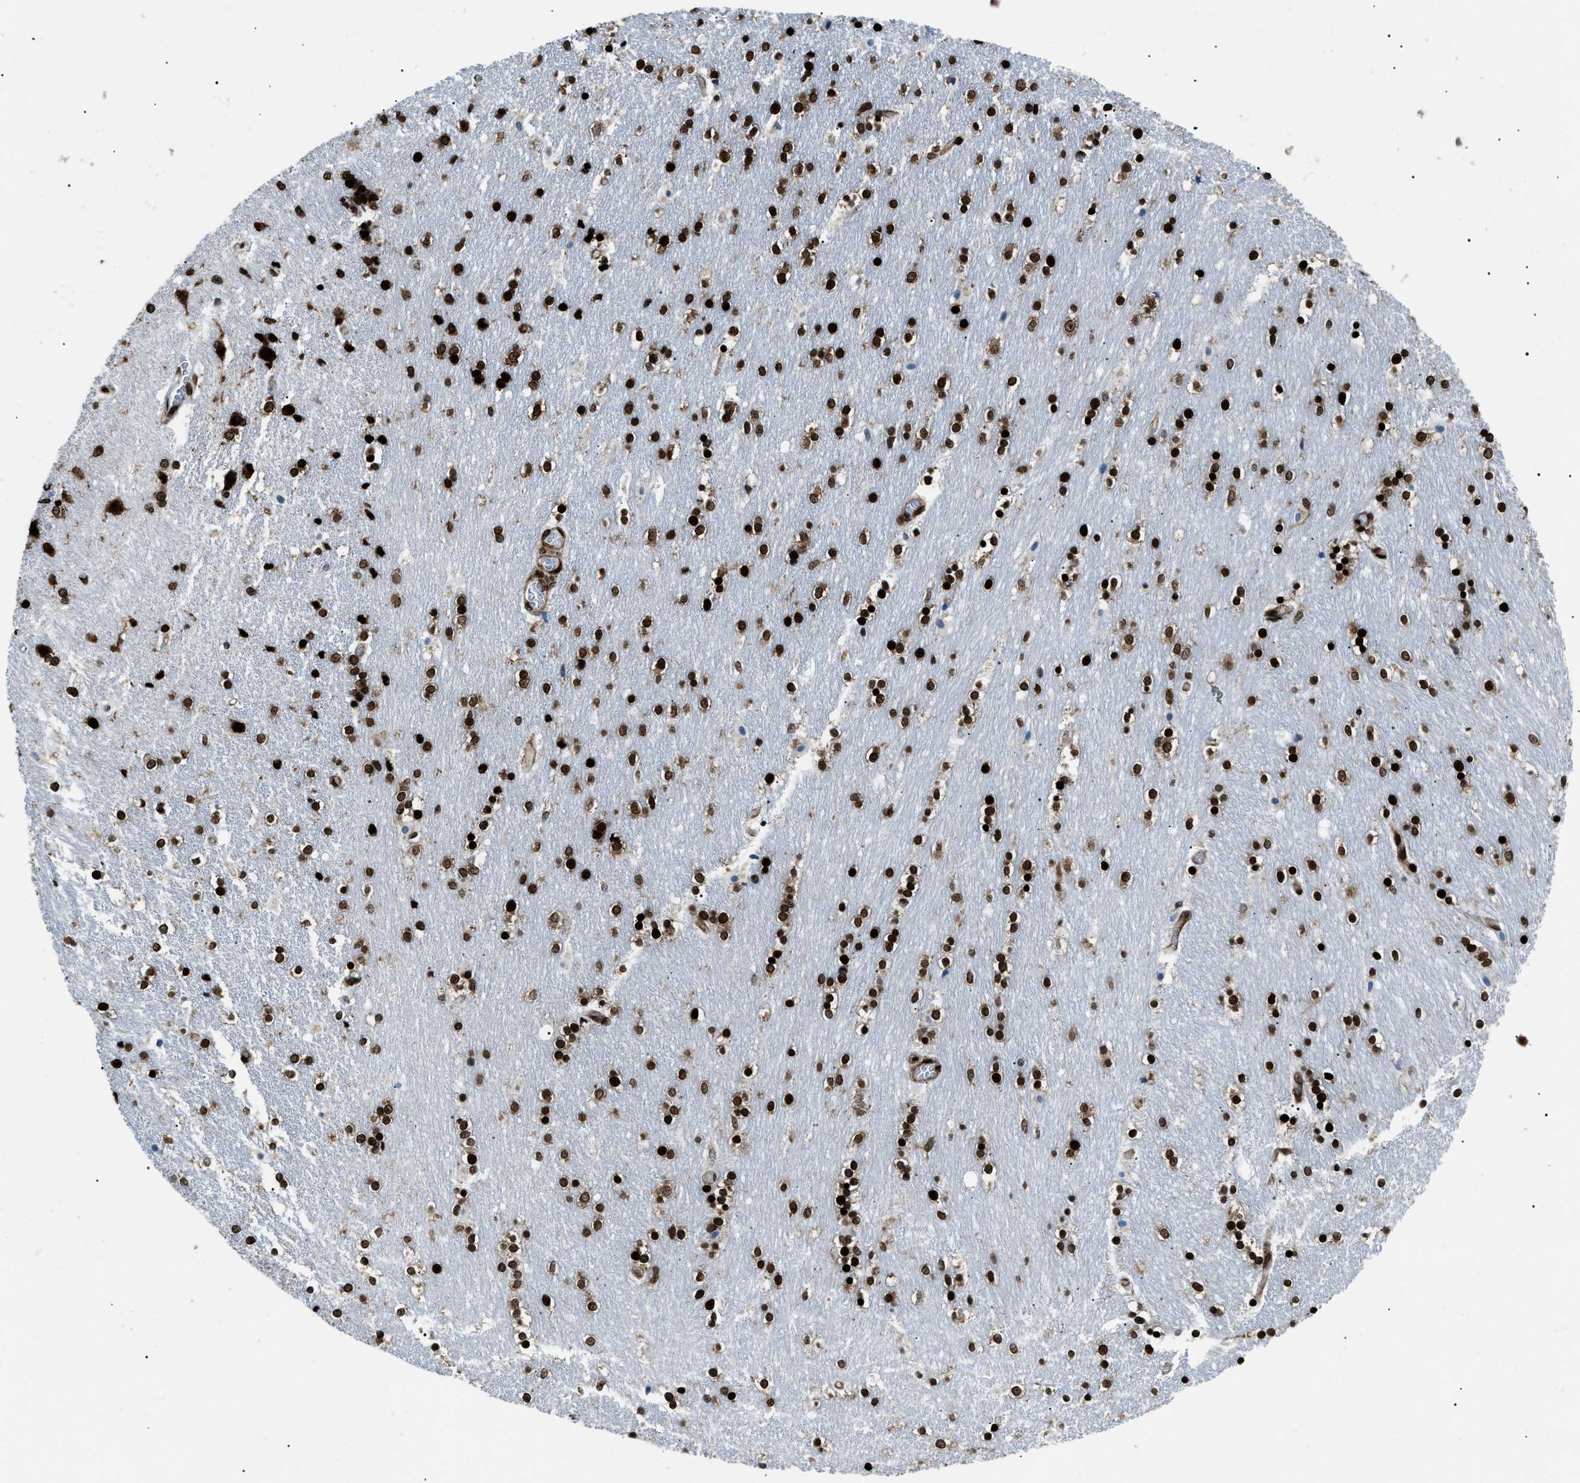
{"staining": {"intensity": "strong", "quantity": ">75%", "location": "nuclear"}, "tissue": "caudate", "cell_type": "Glial cells", "image_type": "normal", "snomed": [{"axis": "morphology", "description": "Normal tissue, NOS"}, {"axis": "topography", "description": "Lateral ventricle wall"}], "caption": "Caudate stained with immunohistochemistry (IHC) displays strong nuclear expression in about >75% of glial cells.", "gene": "HNRNPK", "patient": {"sex": "female", "age": 54}}